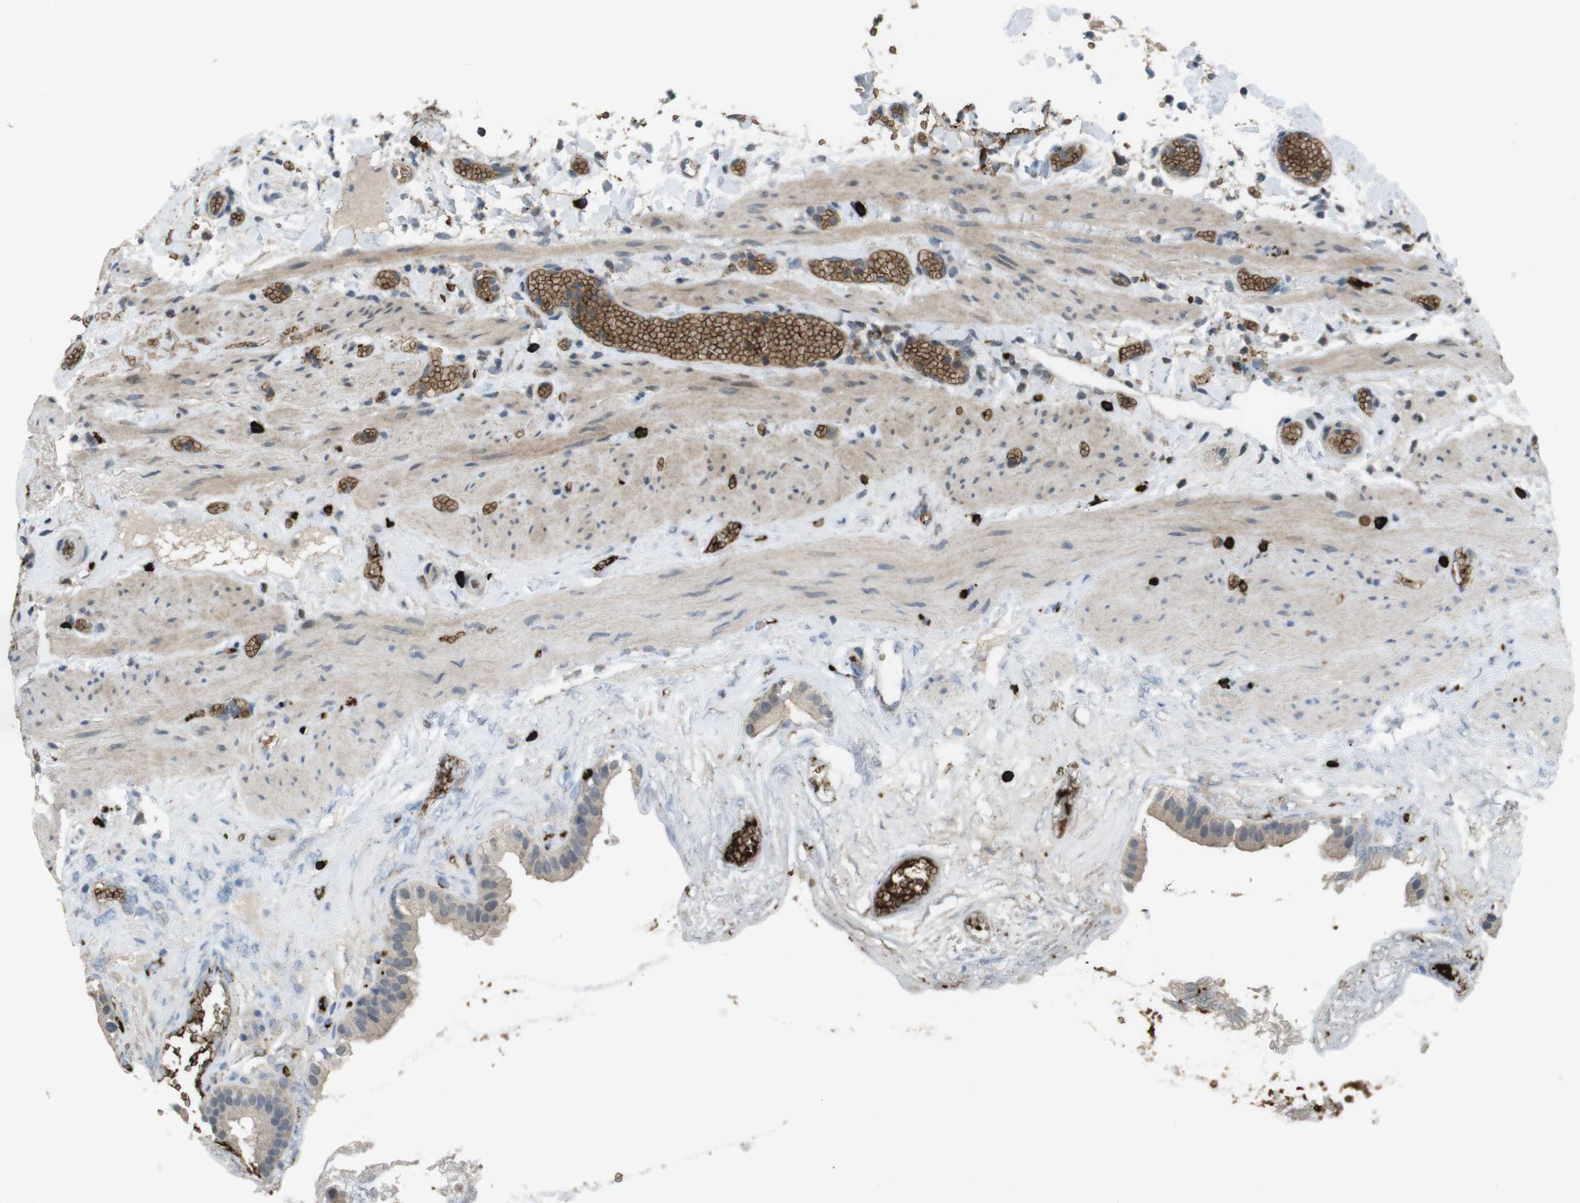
{"staining": {"intensity": "weak", "quantity": ">75%", "location": "cytoplasmic/membranous"}, "tissue": "gallbladder", "cell_type": "Glandular cells", "image_type": "normal", "snomed": [{"axis": "morphology", "description": "Normal tissue, NOS"}, {"axis": "topography", "description": "Gallbladder"}], "caption": "Protein staining reveals weak cytoplasmic/membranous expression in approximately >75% of glandular cells in unremarkable gallbladder.", "gene": "GYPA", "patient": {"sex": "female", "age": 26}}